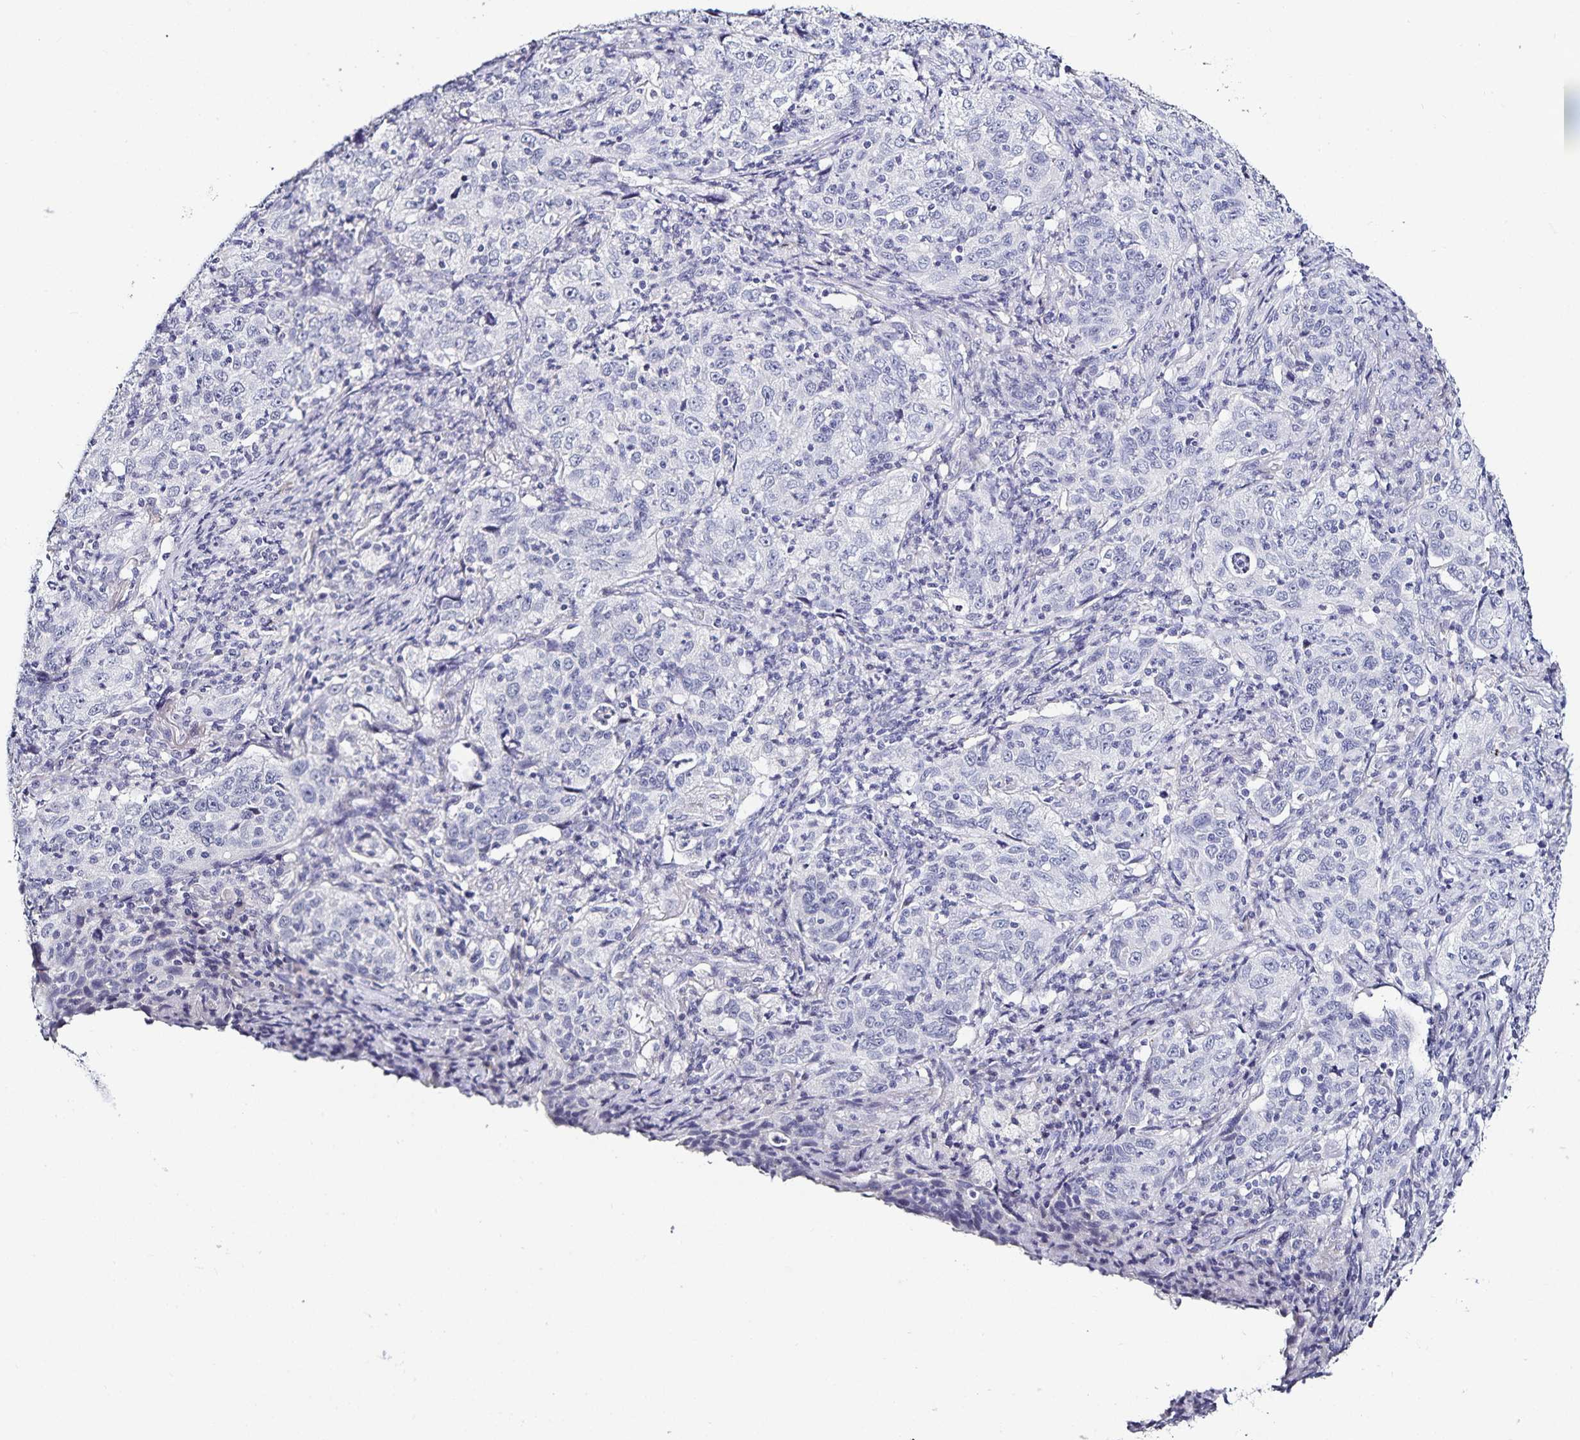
{"staining": {"intensity": "negative", "quantity": "none", "location": "none"}, "tissue": "lung cancer", "cell_type": "Tumor cells", "image_type": "cancer", "snomed": [{"axis": "morphology", "description": "Squamous cell carcinoma, NOS"}, {"axis": "topography", "description": "Lung"}], "caption": "Immunohistochemistry micrograph of lung cancer (squamous cell carcinoma) stained for a protein (brown), which exhibits no positivity in tumor cells.", "gene": "TTR", "patient": {"sex": "male", "age": 71}}